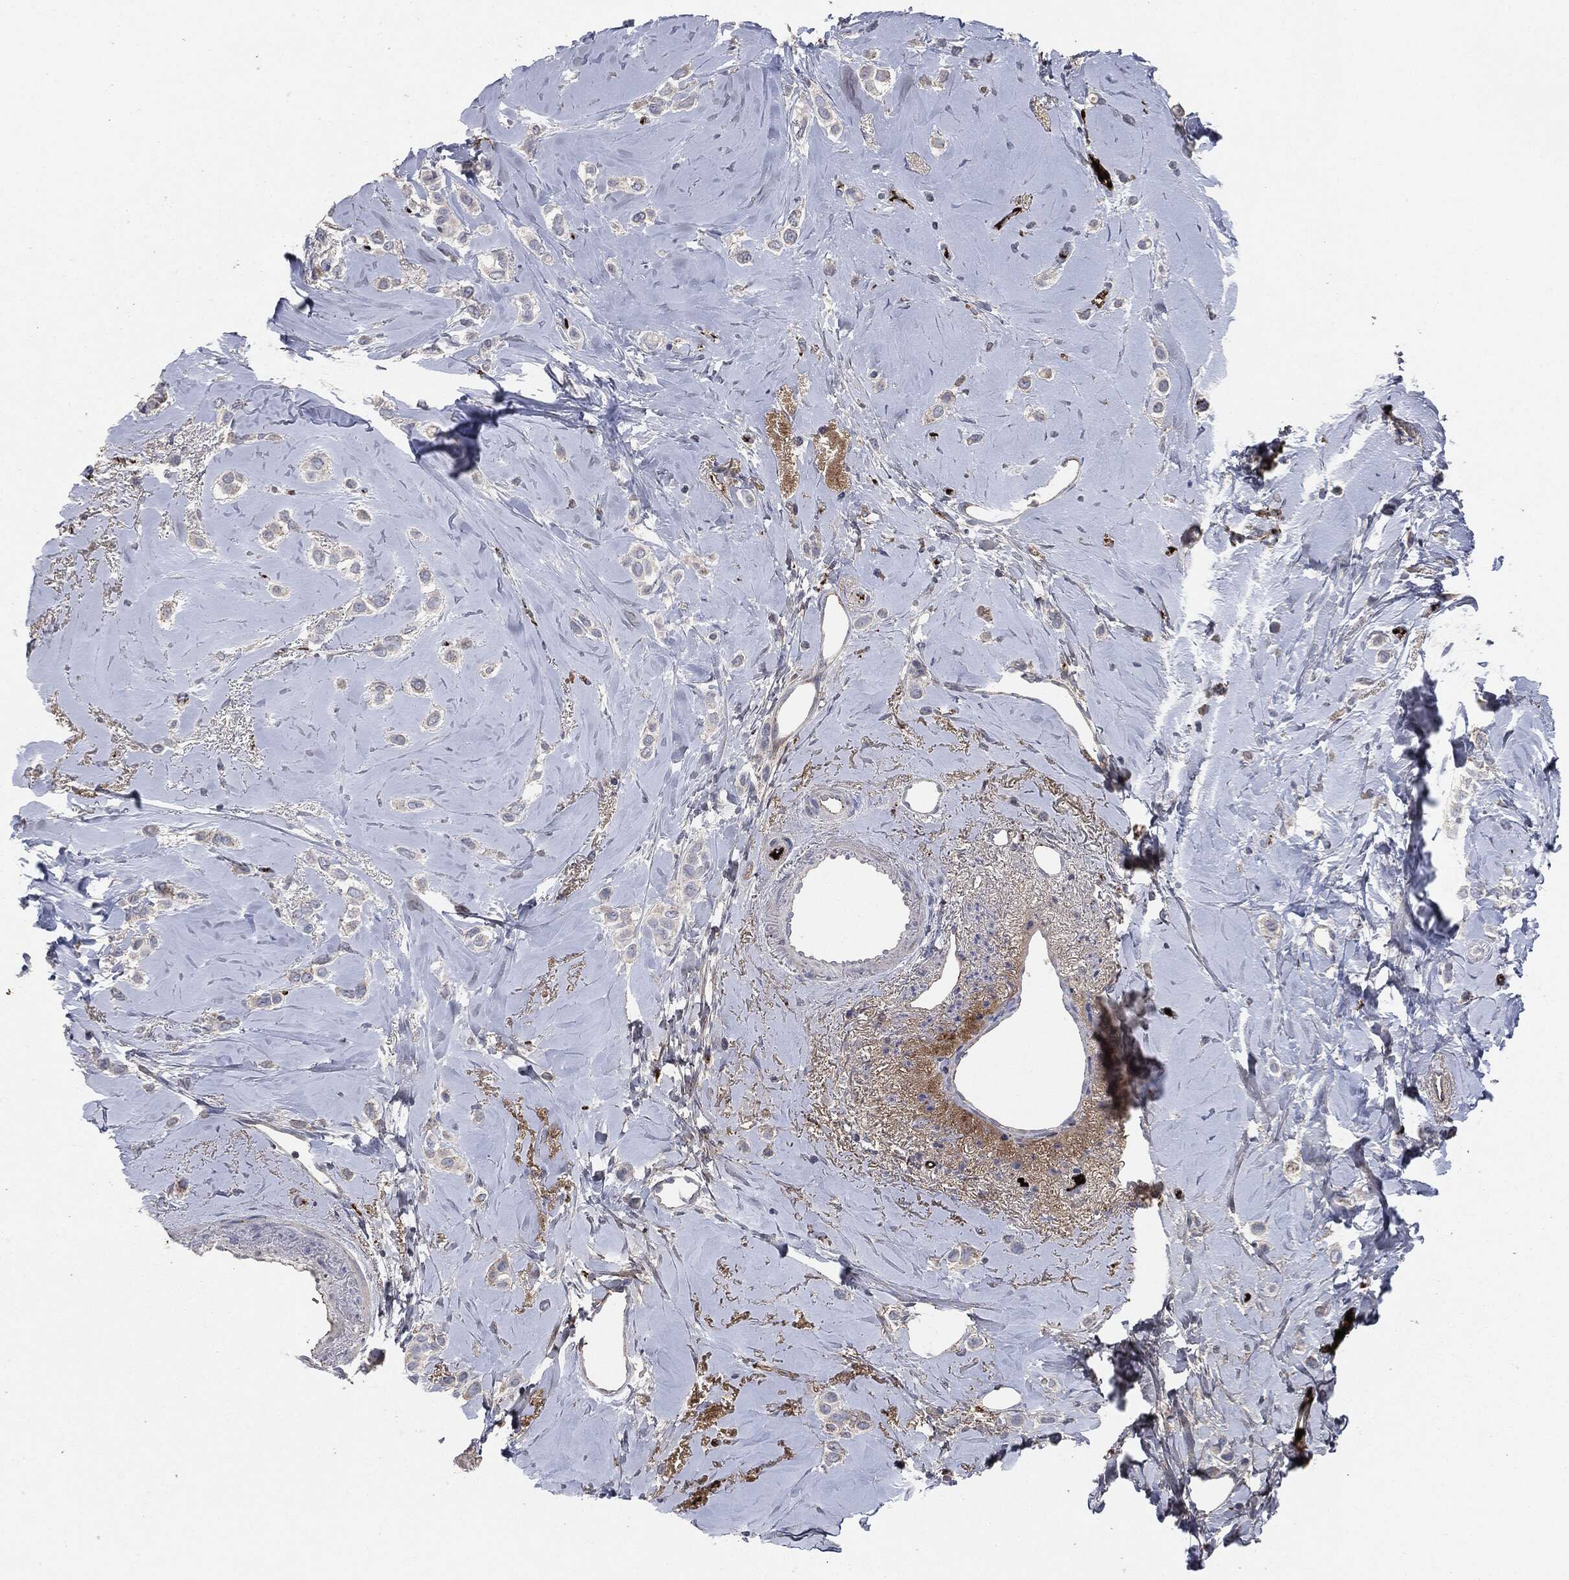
{"staining": {"intensity": "negative", "quantity": "none", "location": "none"}, "tissue": "breast cancer", "cell_type": "Tumor cells", "image_type": "cancer", "snomed": [{"axis": "morphology", "description": "Lobular carcinoma"}, {"axis": "topography", "description": "Breast"}], "caption": "Protein analysis of breast cancer exhibits no significant positivity in tumor cells.", "gene": "APOB", "patient": {"sex": "female", "age": 66}}